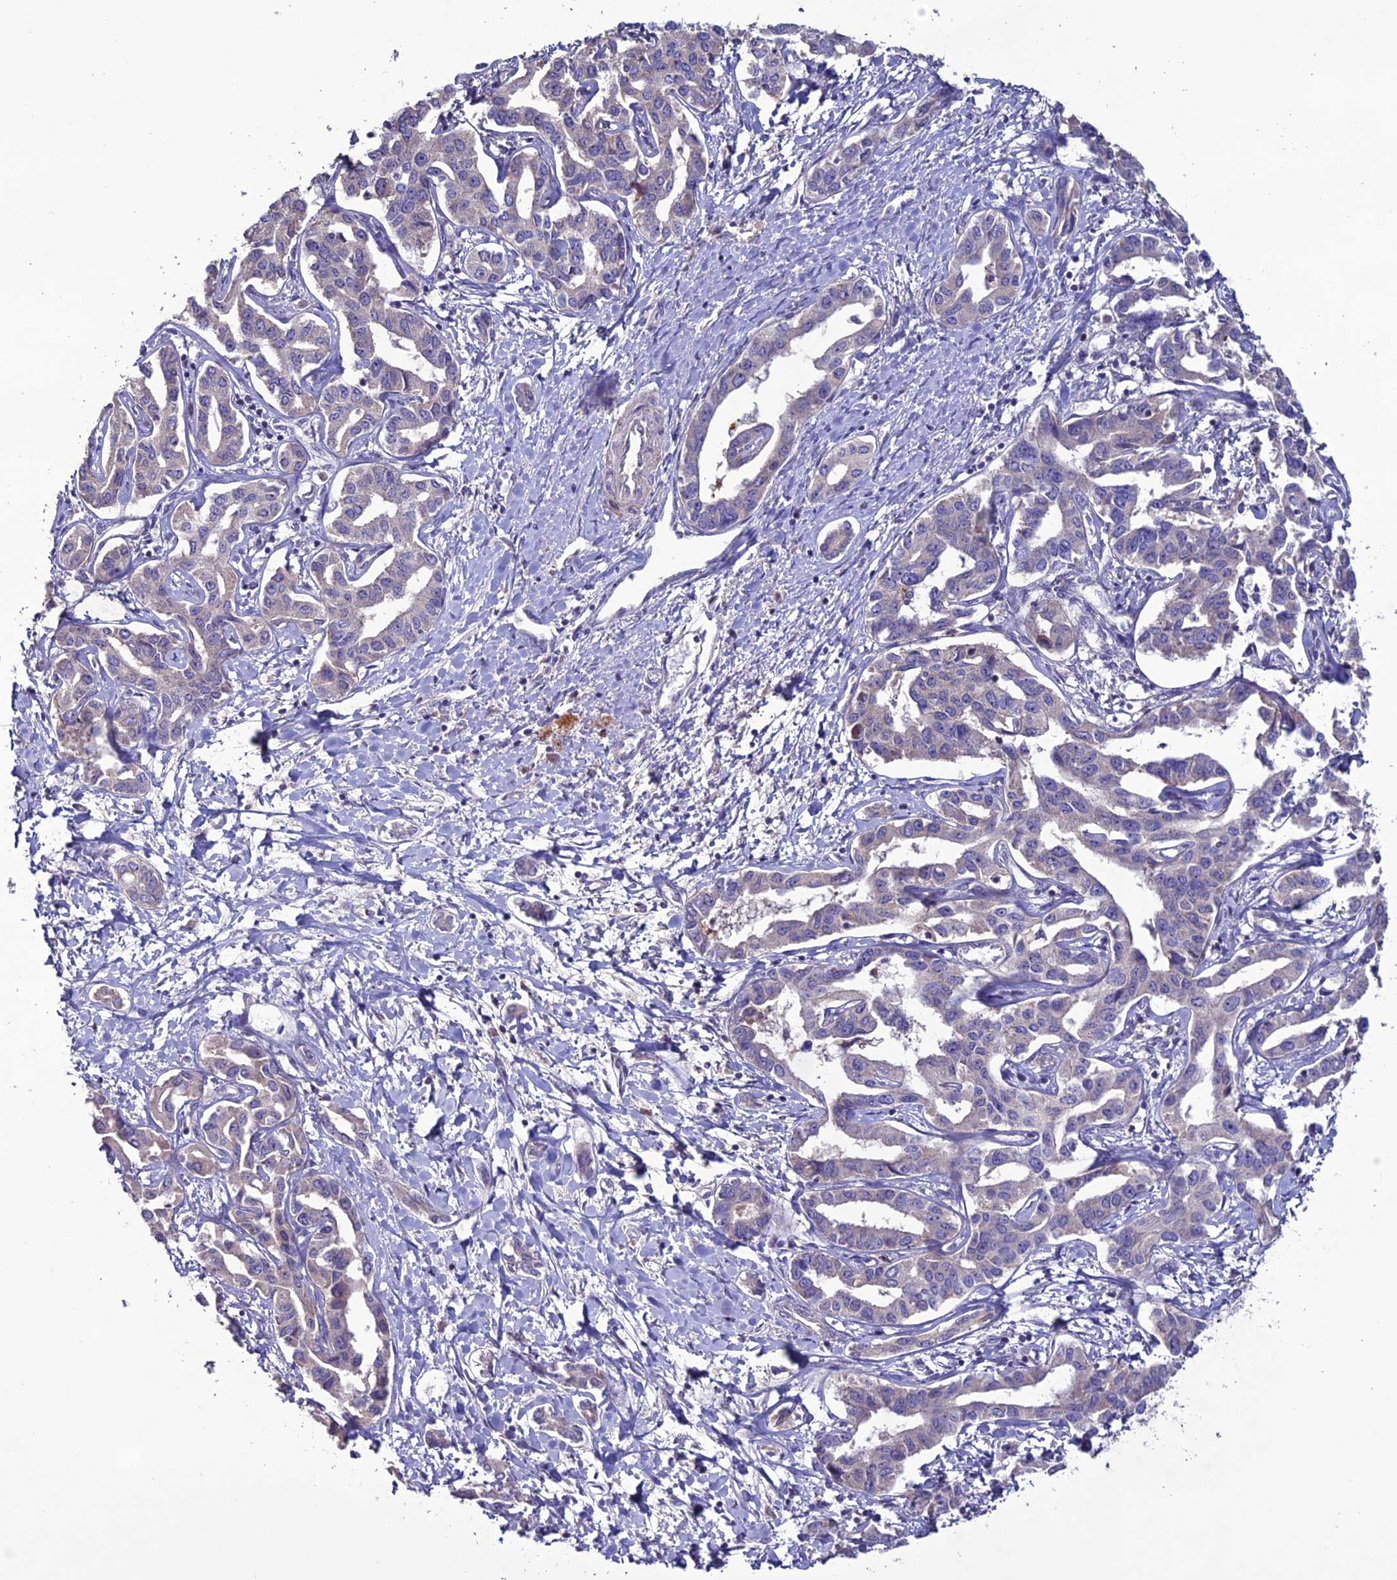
{"staining": {"intensity": "negative", "quantity": "none", "location": "none"}, "tissue": "liver cancer", "cell_type": "Tumor cells", "image_type": "cancer", "snomed": [{"axis": "morphology", "description": "Cholangiocarcinoma"}, {"axis": "topography", "description": "Liver"}], "caption": "Tumor cells are negative for brown protein staining in liver cancer.", "gene": "C2orf76", "patient": {"sex": "male", "age": 59}}